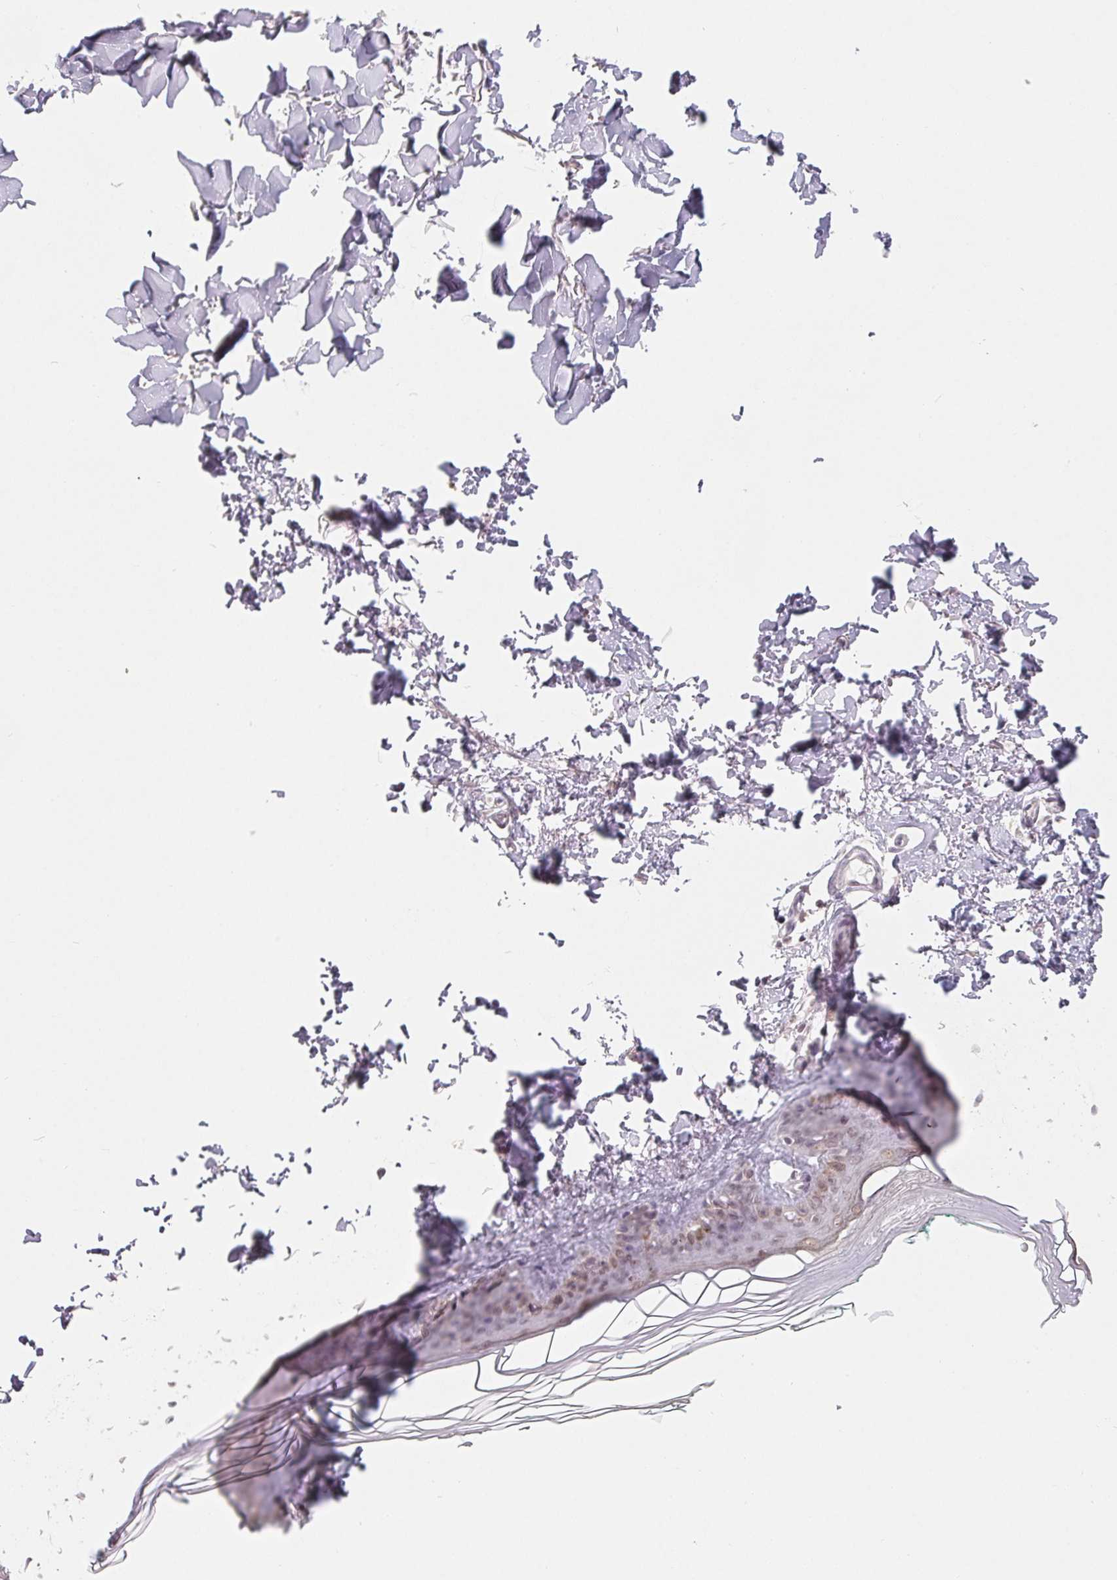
{"staining": {"intensity": "negative", "quantity": "none", "location": "none"}, "tissue": "skin", "cell_type": "Fibroblasts", "image_type": "normal", "snomed": [{"axis": "morphology", "description": "Normal tissue, NOS"}, {"axis": "topography", "description": "Skin"}, {"axis": "topography", "description": "Peripheral nerve tissue"}], "caption": "Immunohistochemical staining of benign skin demonstrates no significant positivity in fibroblasts.", "gene": "NXF3", "patient": {"sex": "female", "age": 45}}